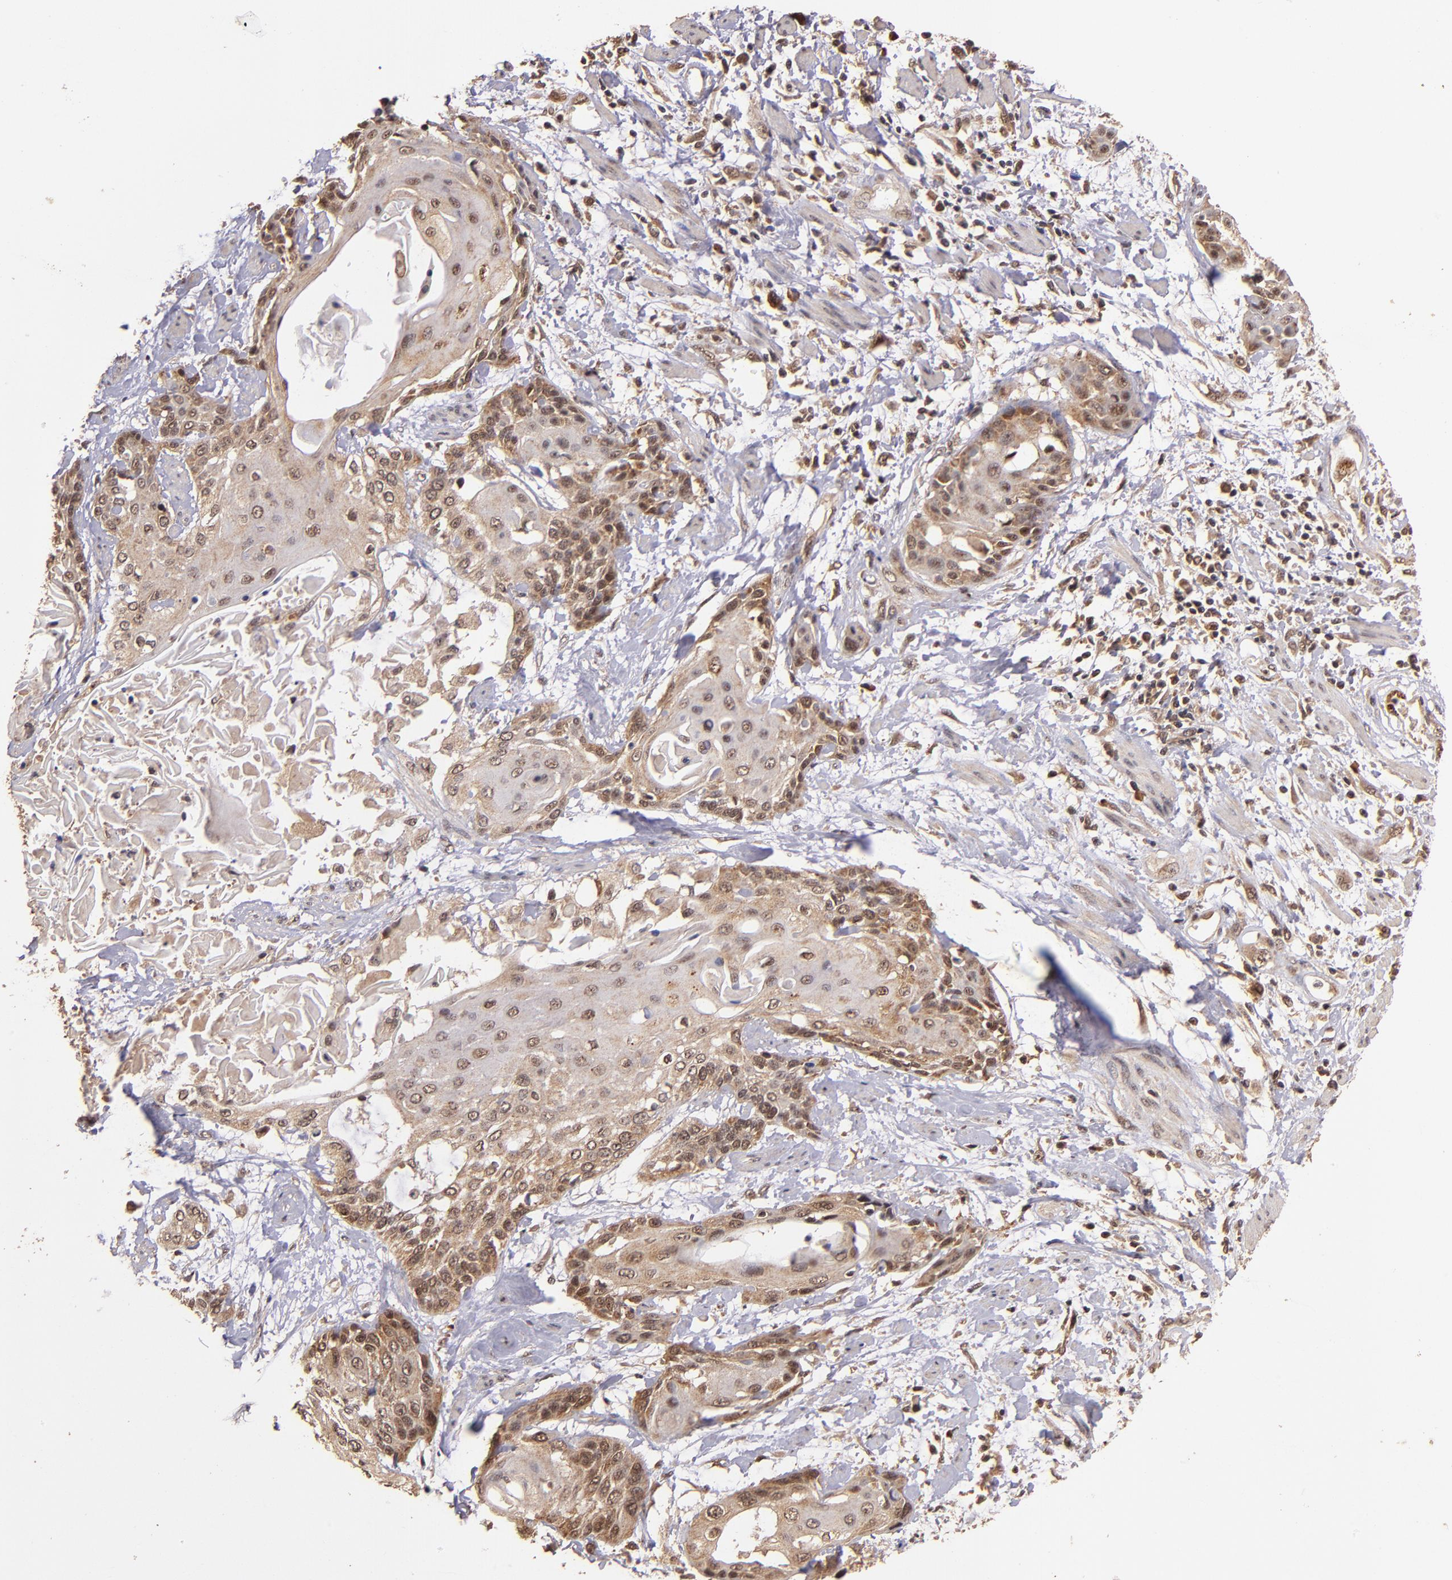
{"staining": {"intensity": "moderate", "quantity": ">75%", "location": "cytoplasmic/membranous"}, "tissue": "cervical cancer", "cell_type": "Tumor cells", "image_type": "cancer", "snomed": [{"axis": "morphology", "description": "Squamous cell carcinoma, NOS"}, {"axis": "topography", "description": "Cervix"}], "caption": "This photomicrograph shows IHC staining of human cervical squamous cell carcinoma, with medium moderate cytoplasmic/membranous staining in about >75% of tumor cells.", "gene": "RIOK3", "patient": {"sex": "female", "age": 57}}